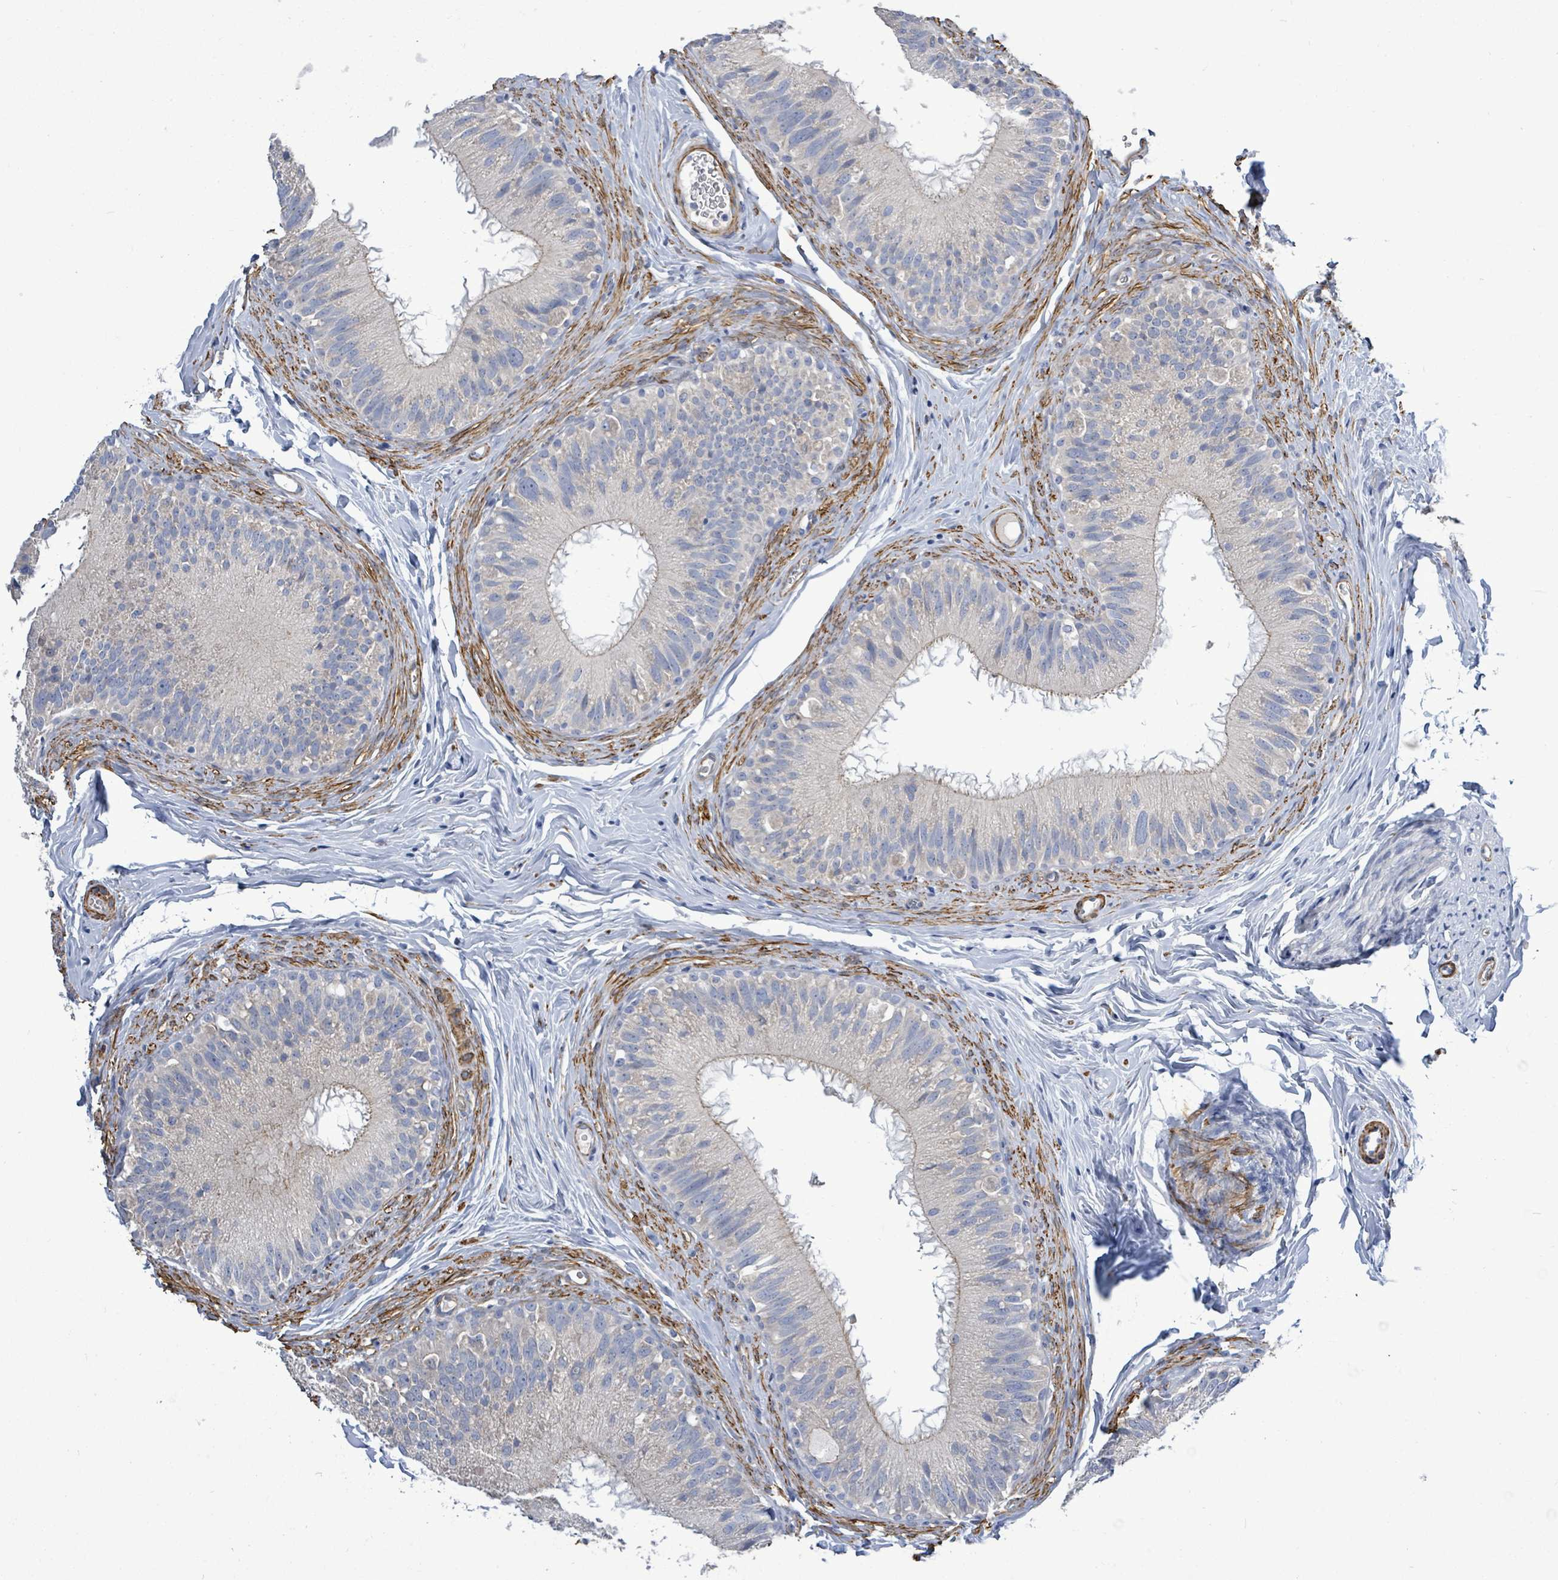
{"staining": {"intensity": "negative", "quantity": "none", "location": "none"}, "tissue": "epididymis", "cell_type": "Glandular cells", "image_type": "normal", "snomed": [{"axis": "morphology", "description": "Normal tissue, NOS"}, {"axis": "topography", "description": "Epididymis"}], "caption": "High magnification brightfield microscopy of normal epididymis stained with DAB (3,3'-diaminobenzidine) (brown) and counterstained with hematoxylin (blue): glandular cells show no significant staining. (IHC, brightfield microscopy, high magnification).", "gene": "DMRTC1B", "patient": {"sex": "male", "age": 38}}